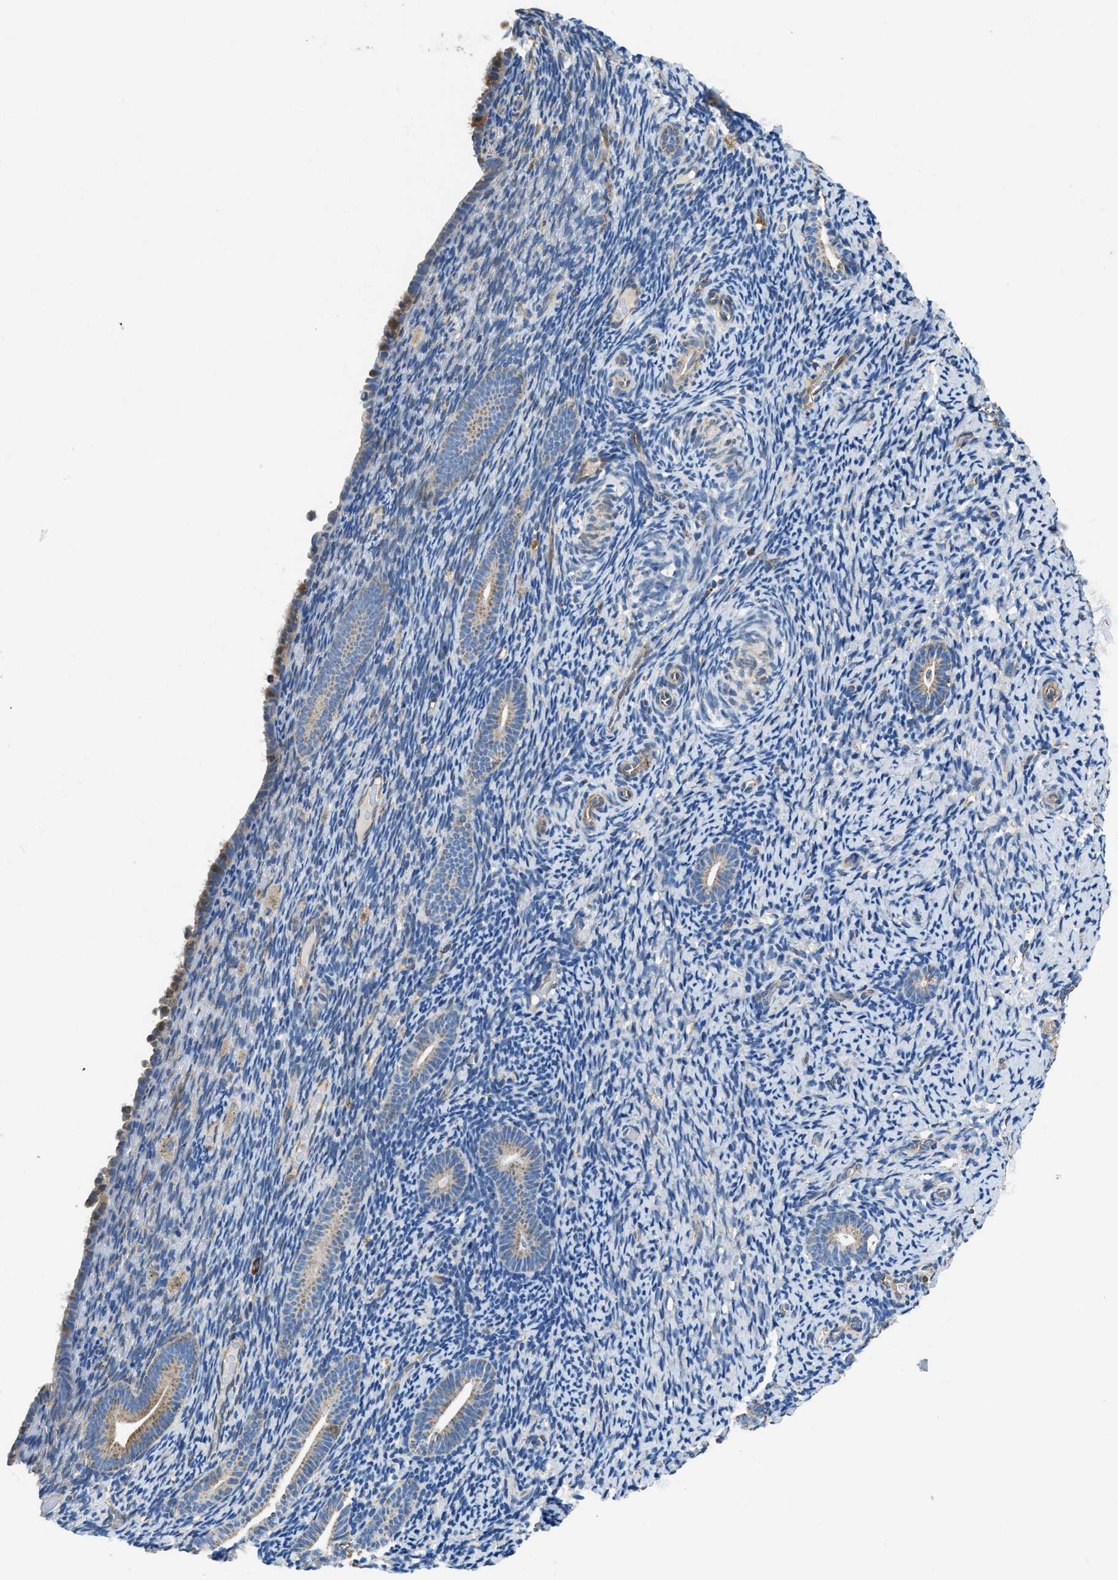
{"staining": {"intensity": "negative", "quantity": "none", "location": "none"}, "tissue": "endometrium", "cell_type": "Cells in endometrial stroma", "image_type": "normal", "snomed": [{"axis": "morphology", "description": "Normal tissue, NOS"}, {"axis": "topography", "description": "Endometrium"}], "caption": "A micrograph of endometrium stained for a protein demonstrates no brown staining in cells in endometrial stroma.", "gene": "STK33", "patient": {"sex": "female", "age": 51}}